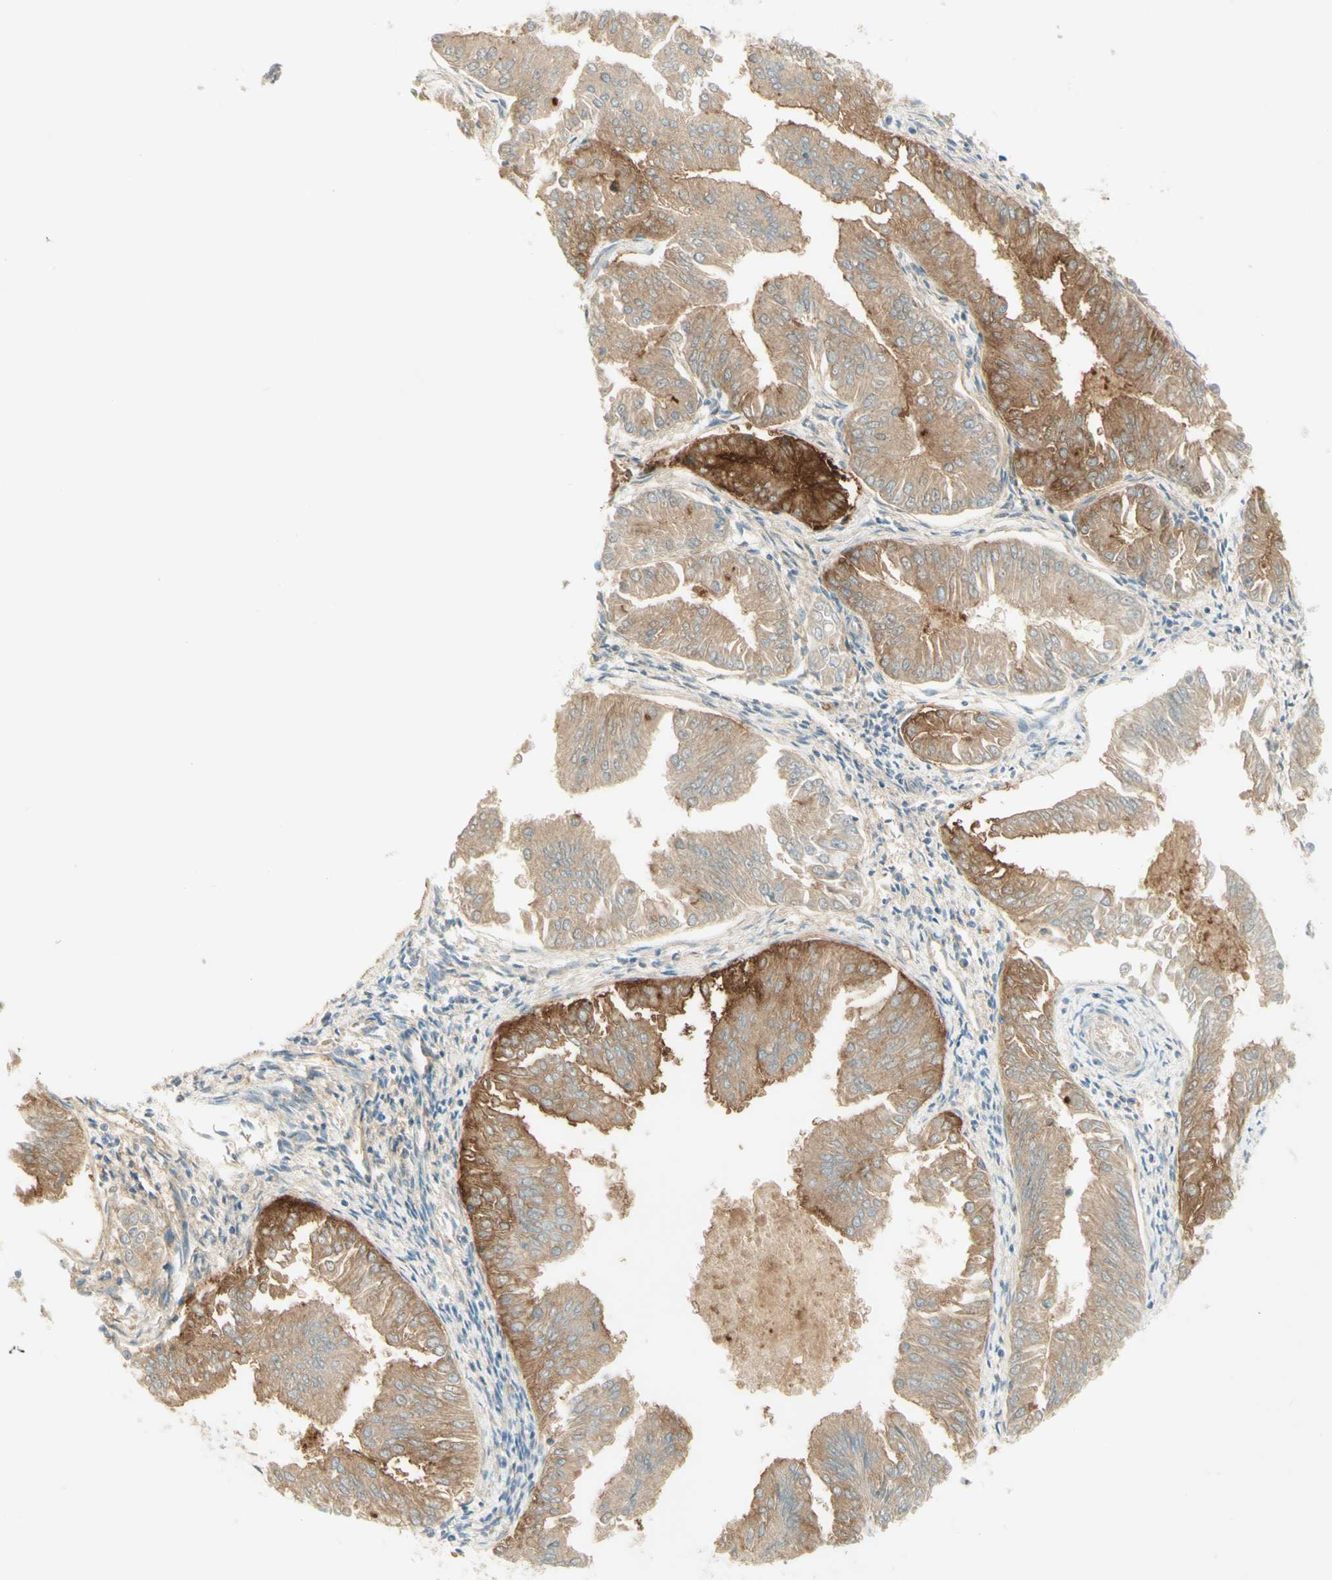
{"staining": {"intensity": "moderate", "quantity": ">75%", "location": "cytoplasmic/membranous"}, "tissue": "endometrial cancer", "cell_type": "Tumor cells", "image_type": "cancer", "snomed": [{"axis": "morphology", "description": "Adenocarcinoma, NOS"}, {"axis": "topography", "description": "Endometrium"}], "caption": "Brown immunohistochemical staining in human endometrial cancer (adenocarcinoma) demonstrates moderate cytoplasmic/membranous expression in about >75% of tumor cells.", "gene": "PROM1", "patient": {"sex": "female", "age": 53}}